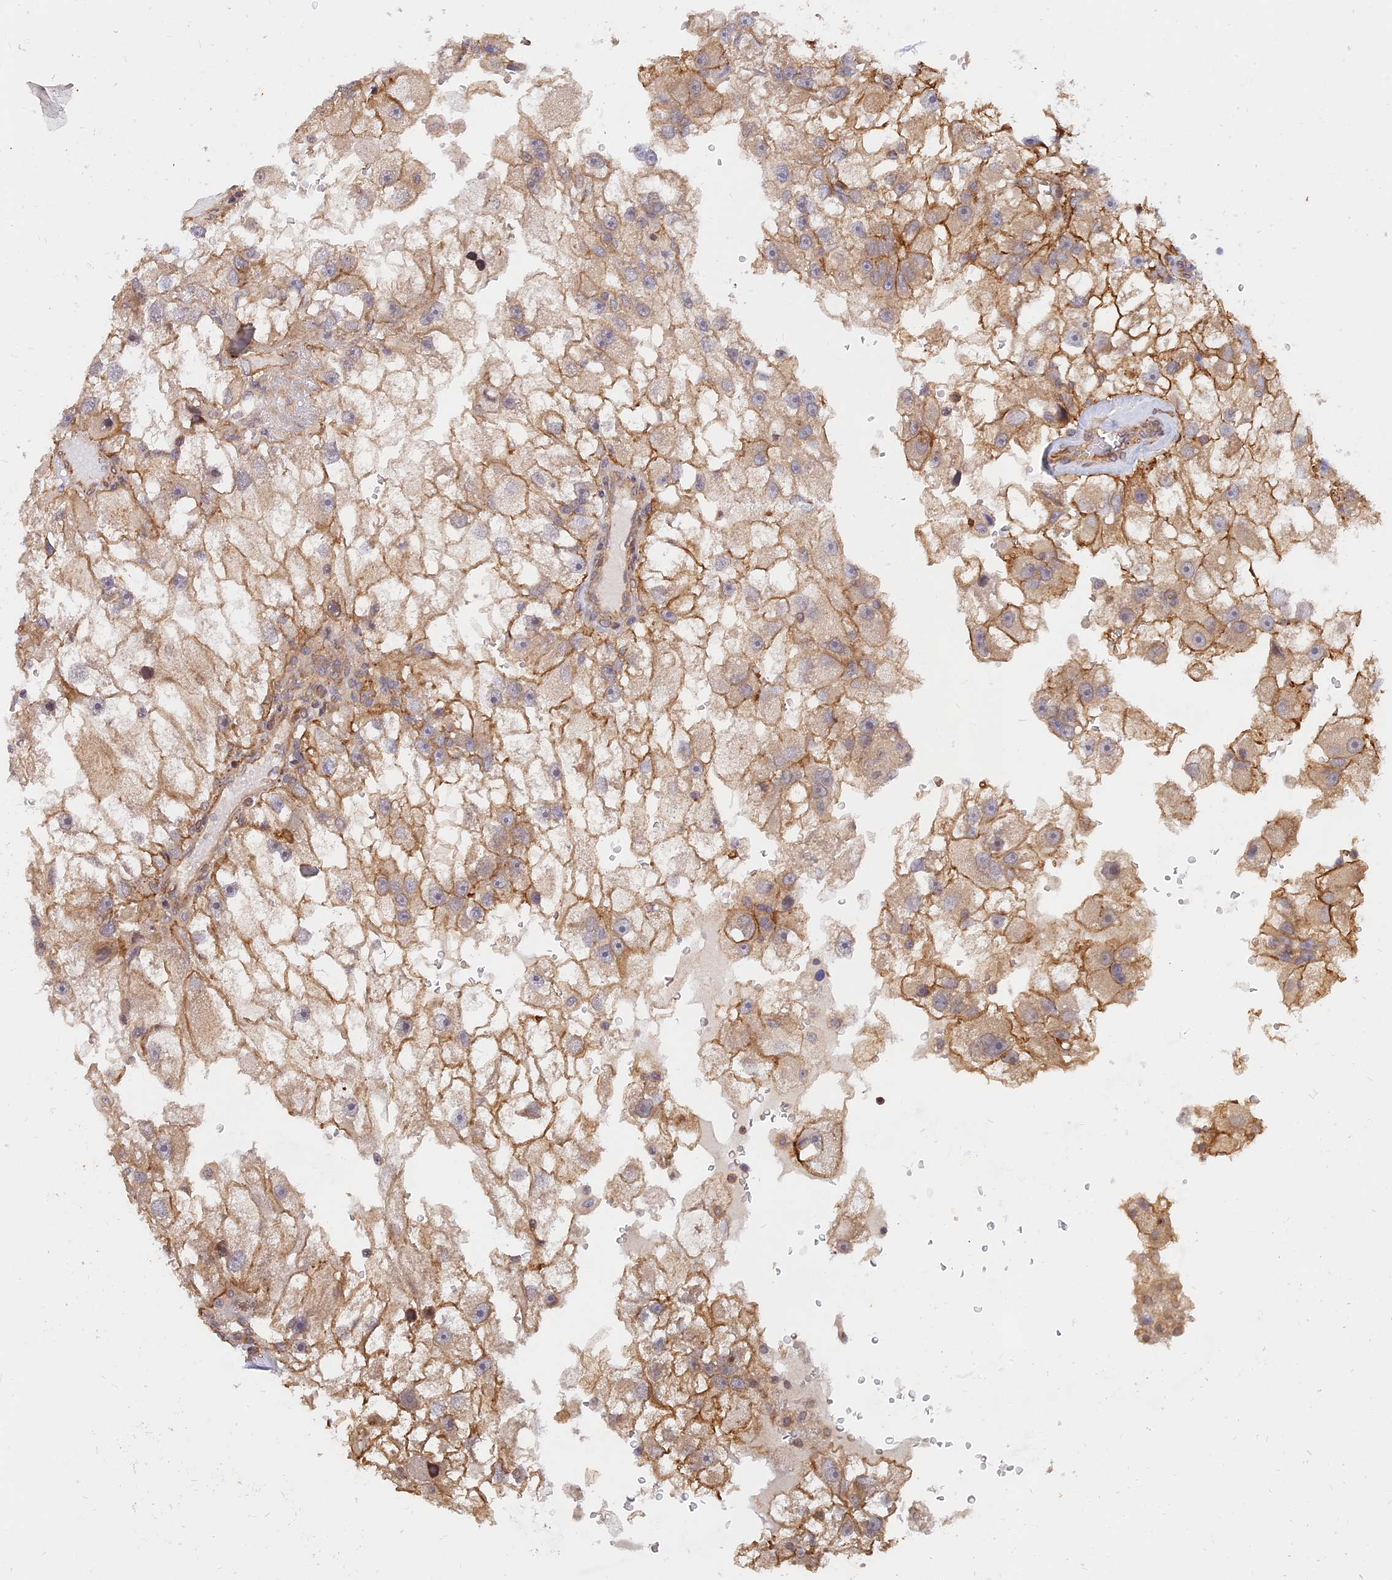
{"staining": {"intensity": "moderate", "quantity": ">75%", "location": "cytoplasmic/membranous"}, "tissue": "renal cancer", "cell_type": "Tumor cells", "image_type": "cancer", "snomed": [{"axis": "morphology", "description": "Adenocarcinoma, NOS"}, {"axis": "topography", "description": "Kidney"}], "caption": "Immunohistochemistry of human adenocarcinoma (renal) shows medium levels of moderate cytoplasmic/membranous staining in about >75% of tumor cells. Nuclei are stained in blue.", "gene": "WDR41", "patient": {"sex": "male", "age": 63}}